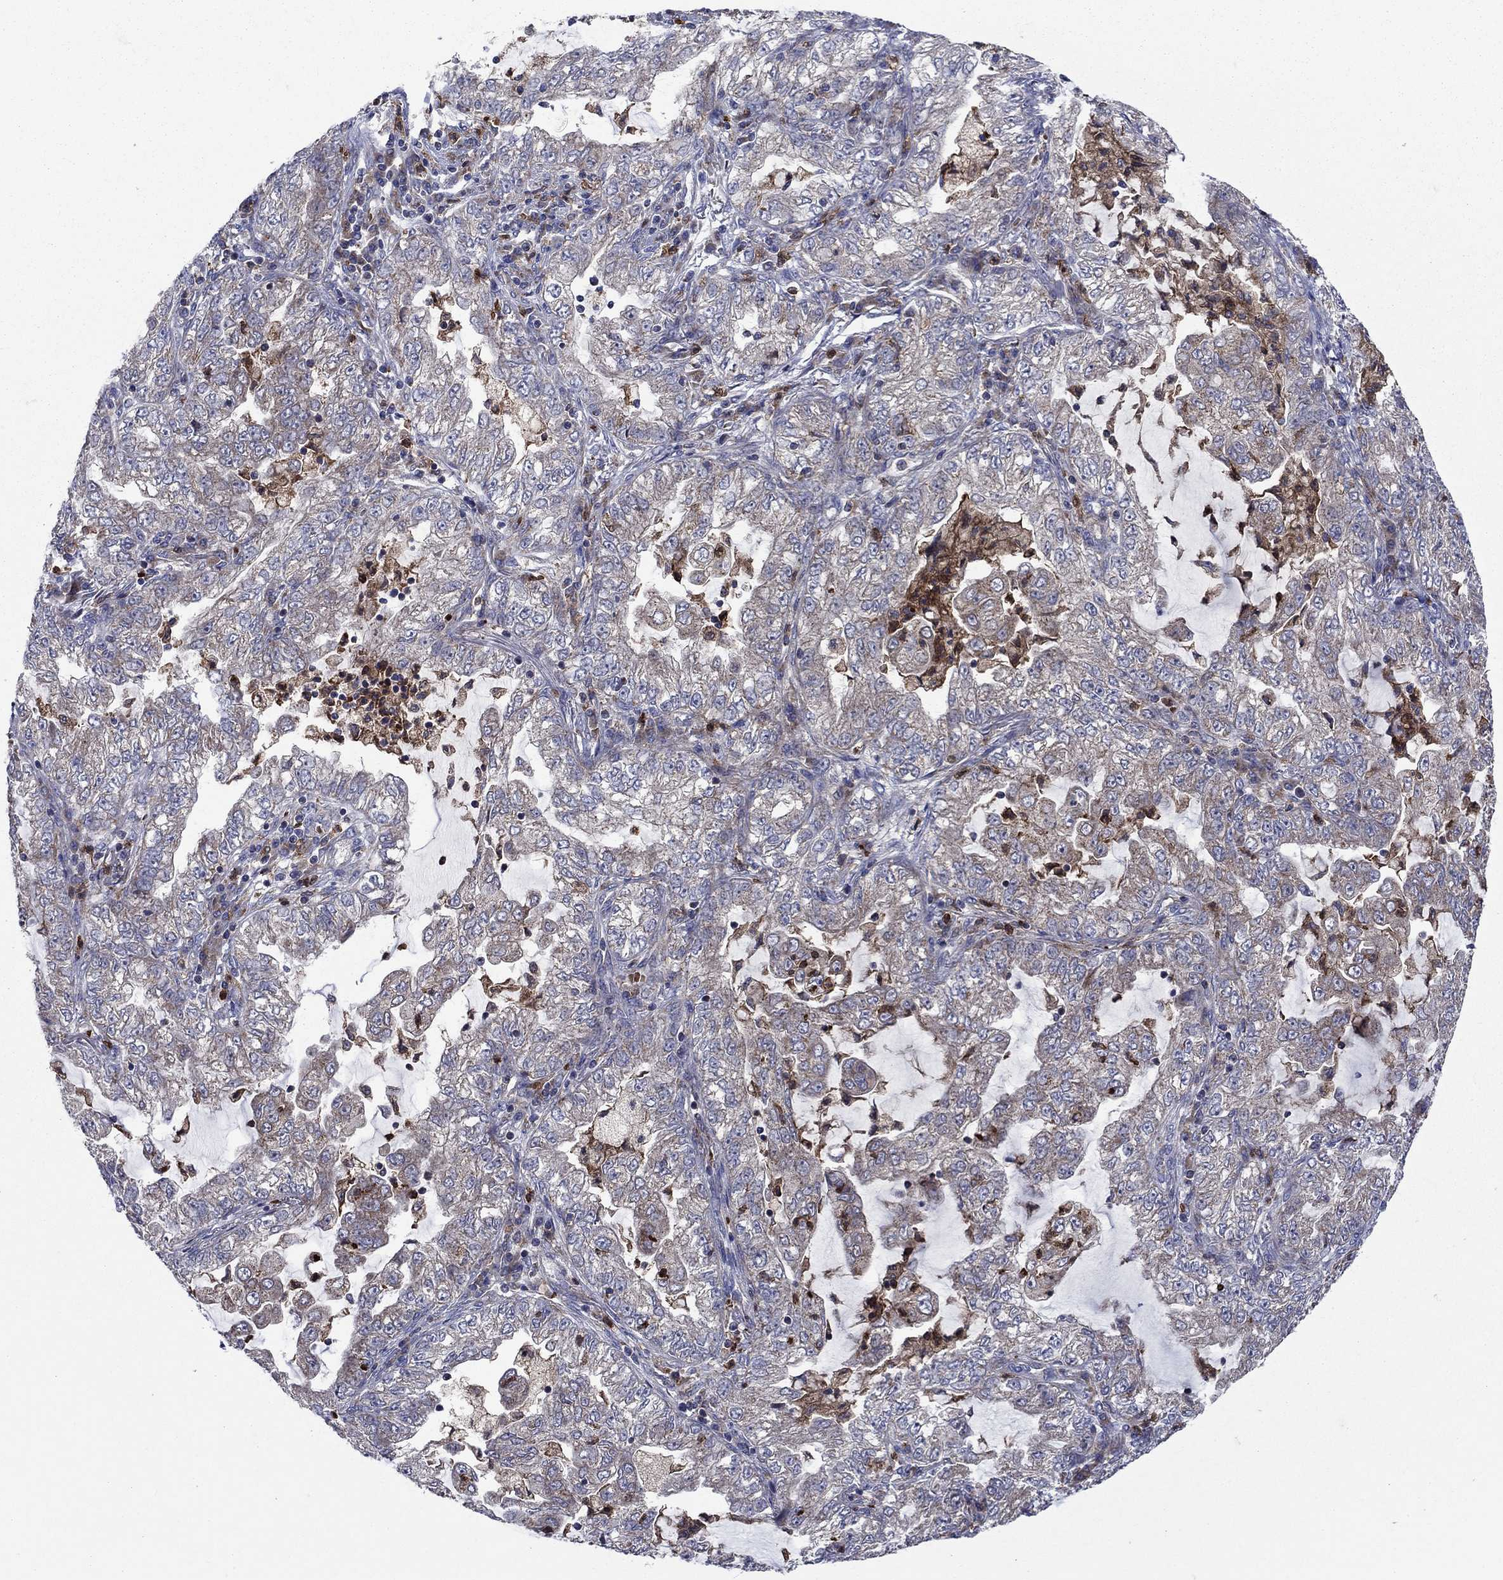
{"staining": {"intensity": "moderate", "quantity": "<25%", "location": "cytoplasmic/membranous"}, "tissue": "lung cancer", "cell_type": "Tumor cells", "image_type": "cancer", "snomed": [{"axis": "morphology", "description": "Adenocarcinoma, NOS"}, {"axis": "topography", "description": "Lung"}], "caption": "IHC staining of lung cancer, which displays low levels of moderate cytoplasmic/membranous positivity in approximately <25% of tumor cells indicating moderate cytoplasmic/membranous protein expression. The staining was performed using DAB (3,3'-diaminobenzidine) (brown) for protein detection and nuclei were counterstained in hematoxylin (blue).", "gene": "RNF19B", "patient": {"sex": "female", "age": 73}}